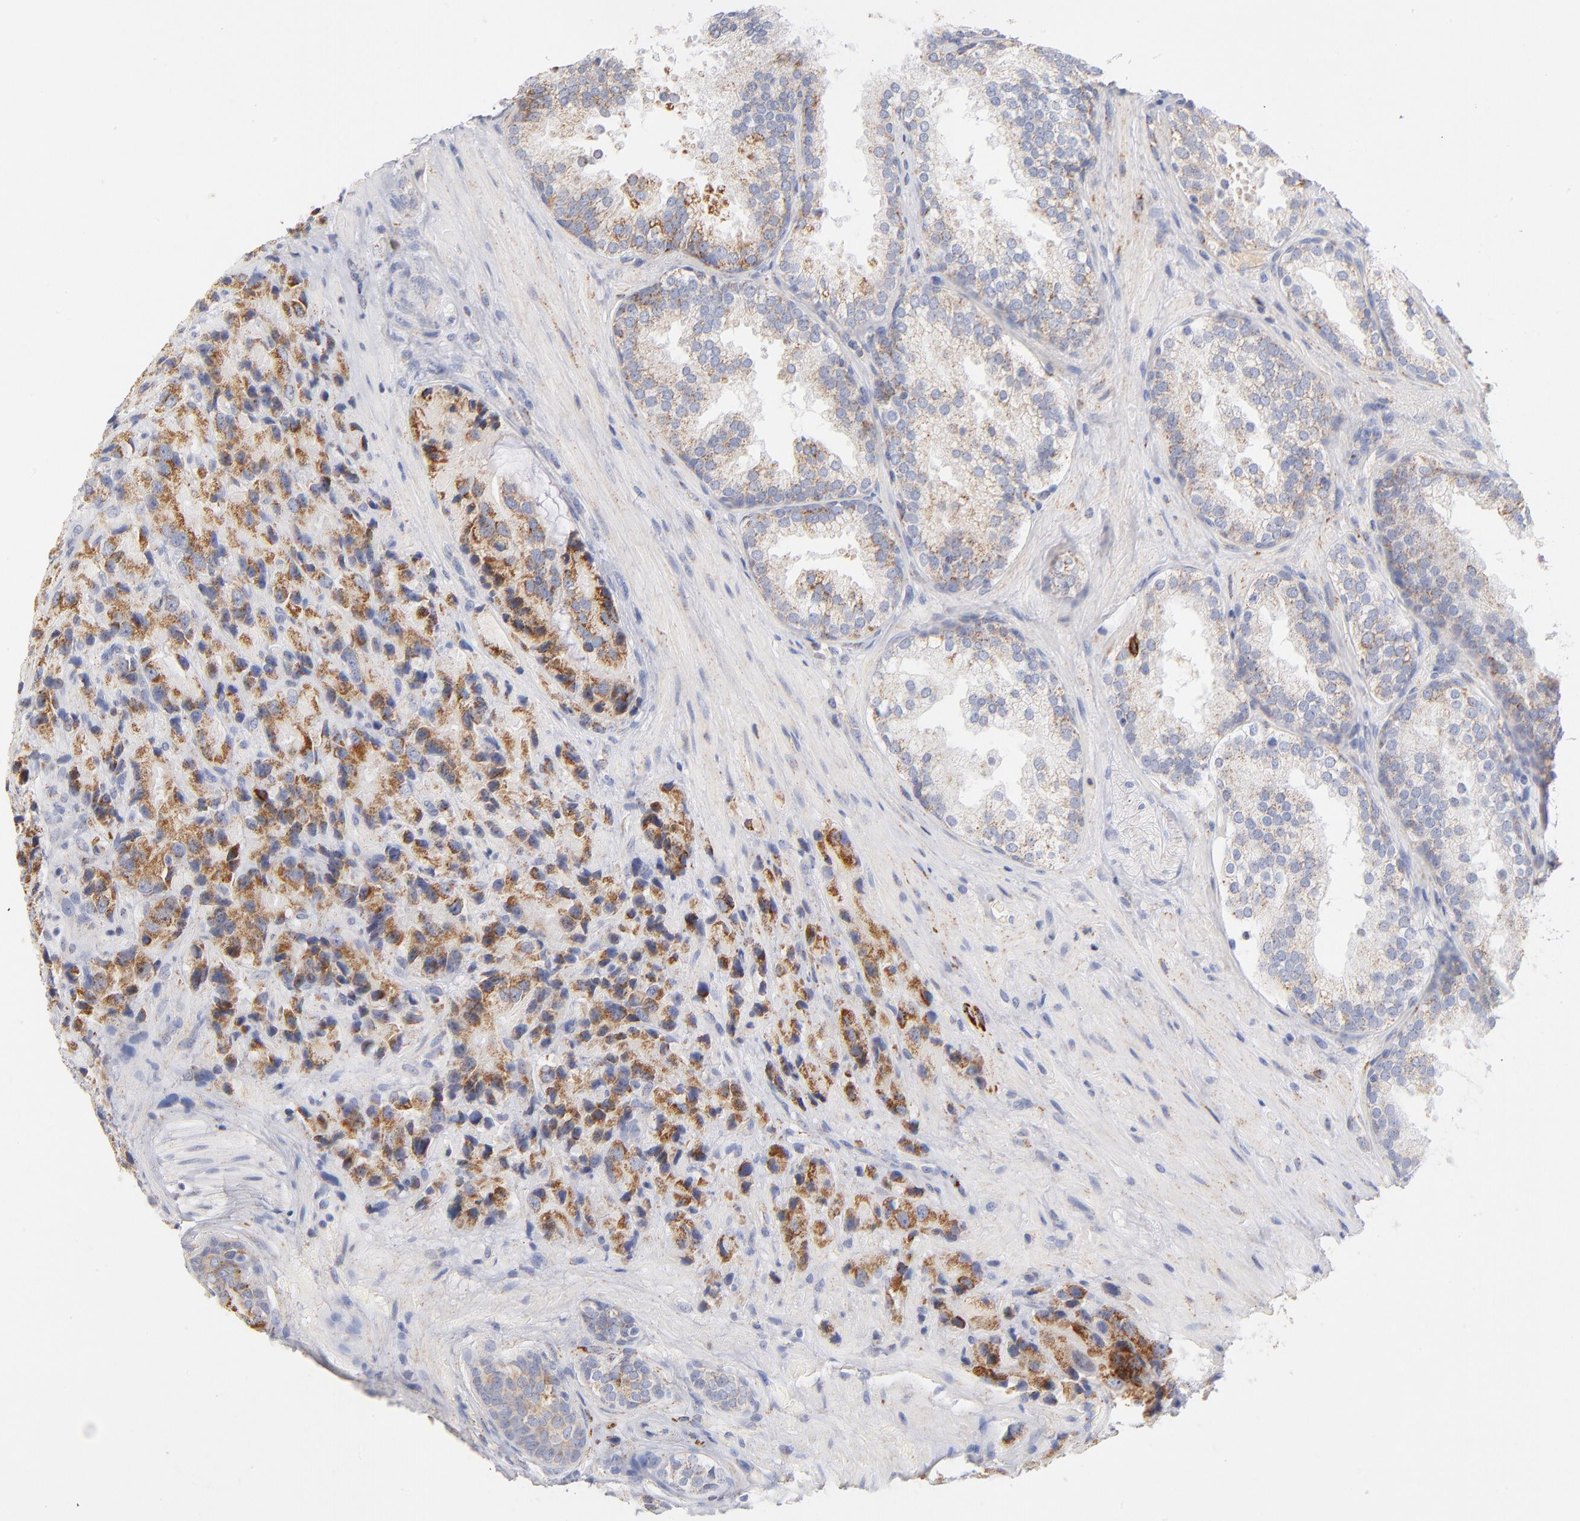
{"staining": {"intensity": "moderate", "quantity": ">75%", "location": "cytoplasmic/membranous"}, "tissue": "prostate cancer", "cell_type": "Tumor cells", "image_type": "cancer", "snomed": [{"axis": "morphology", "description": "Adenocarcinoma, High grade"}, {"axis": "topography", "description": "Prostate"}], "caption": "Tumor cells display medium levels of moderate cytoplasmic/membranous positivity in about >75% of cells in human adenocarcinoma (high-grade) (prostate). Using DAB (brown) and hematoxylin (blue) stains, captured at high magnification using brightfield microscopy.", "gene": "DLAT", "patient": {"sex": "male", "age": 70}}